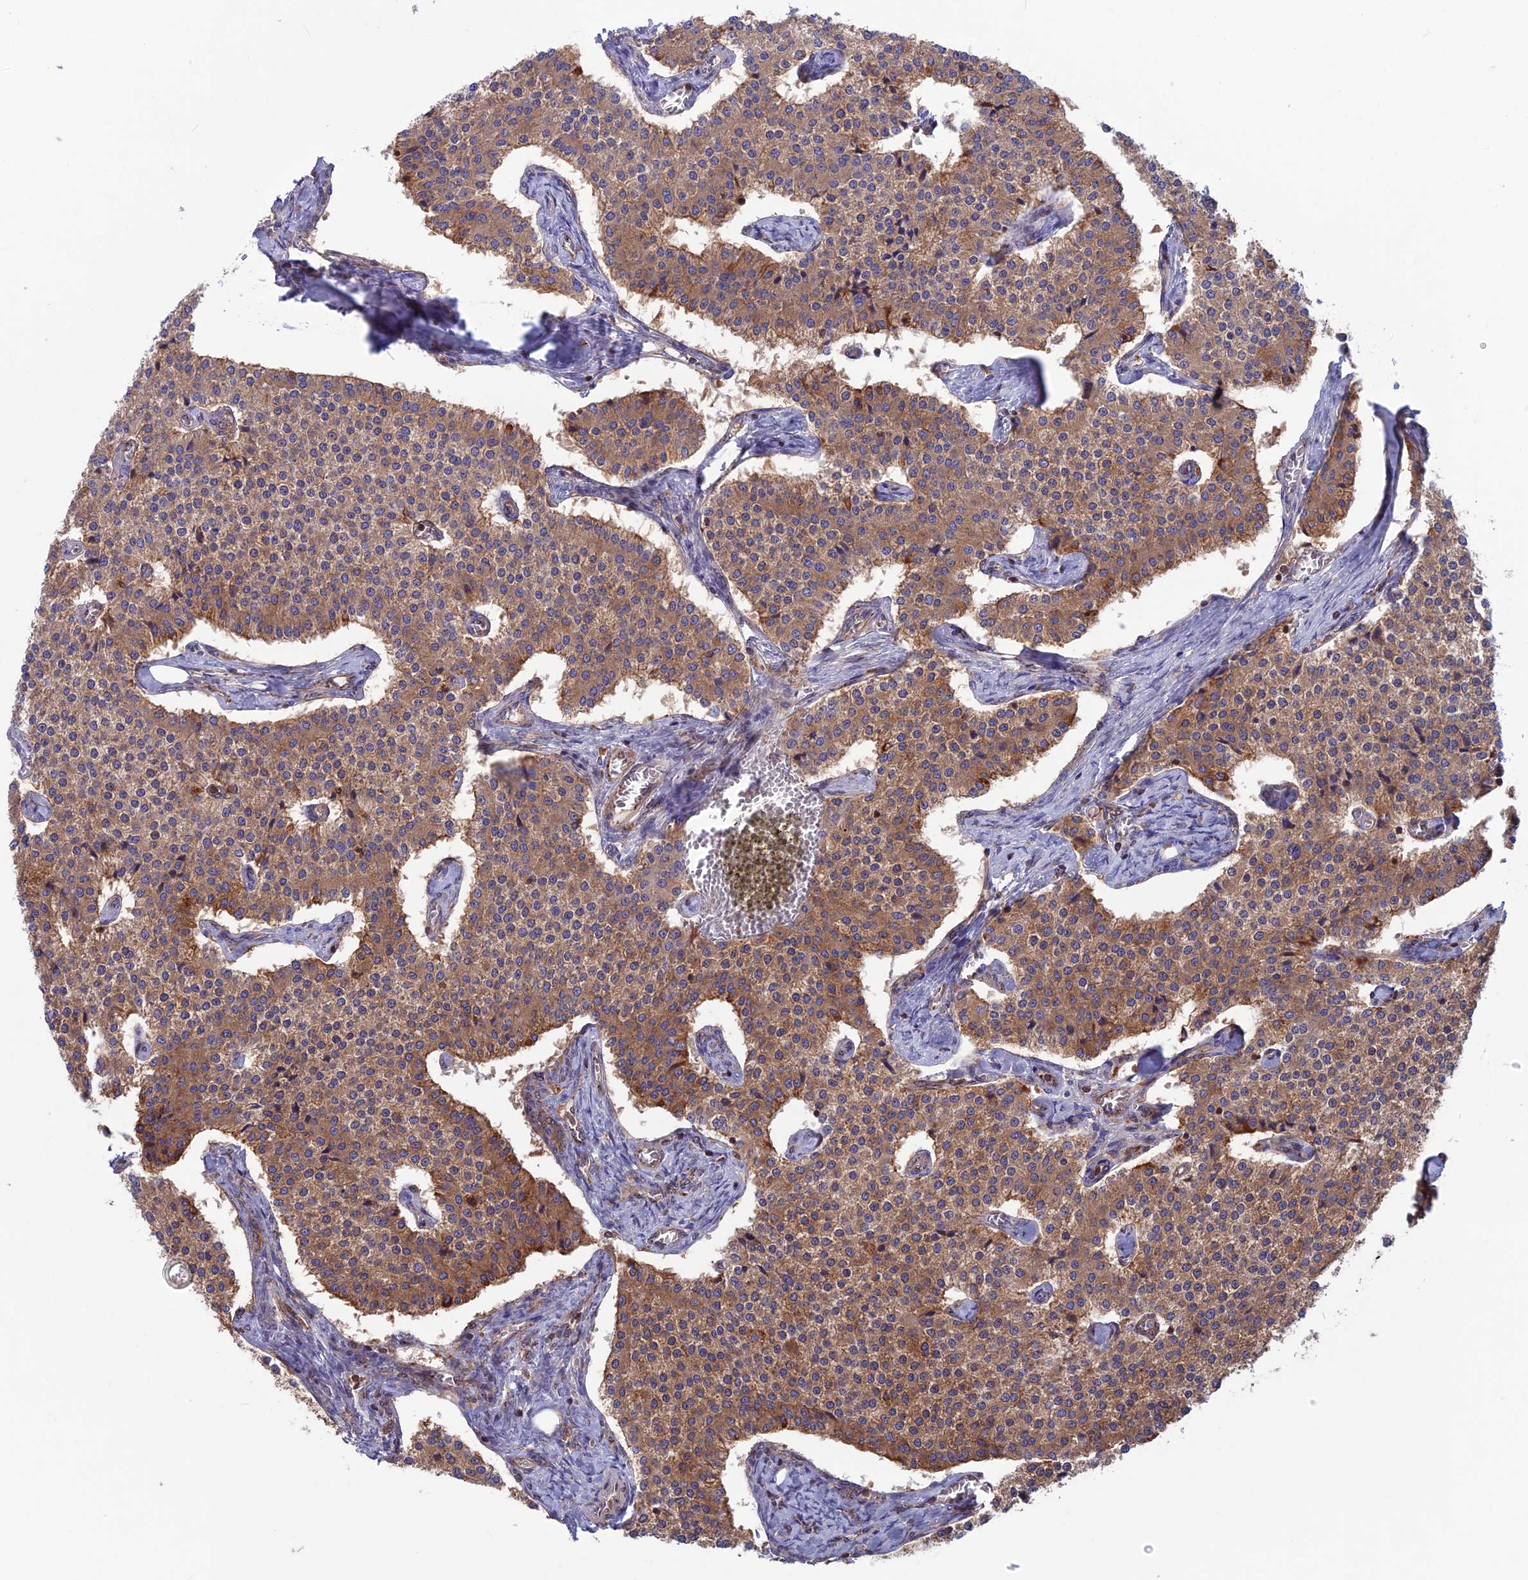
{"staining": {"intensity": "moderate", "quantity": ">75%", "location": "cytoplasmic/membranous"}, "tissue": "carcinoid", "cell_type": "Tumor cells", "image_type": "cancer", "snomed": [{"axis": "morphology", "description": "Carcinoid, malignant, NOS"}, {"axis": "topography", "description": "Colon"}], "caption": "Immunohistochemical staining of carcinoid exhibits medium levels of moderate cytoplasmic/membranous protein expression in approximately >75% of tumor cells. (Brightfield microscopy of DAB IHC at high magnification).", "gene": "WDR1", "patient": {"sex": "female", "age": 52}}